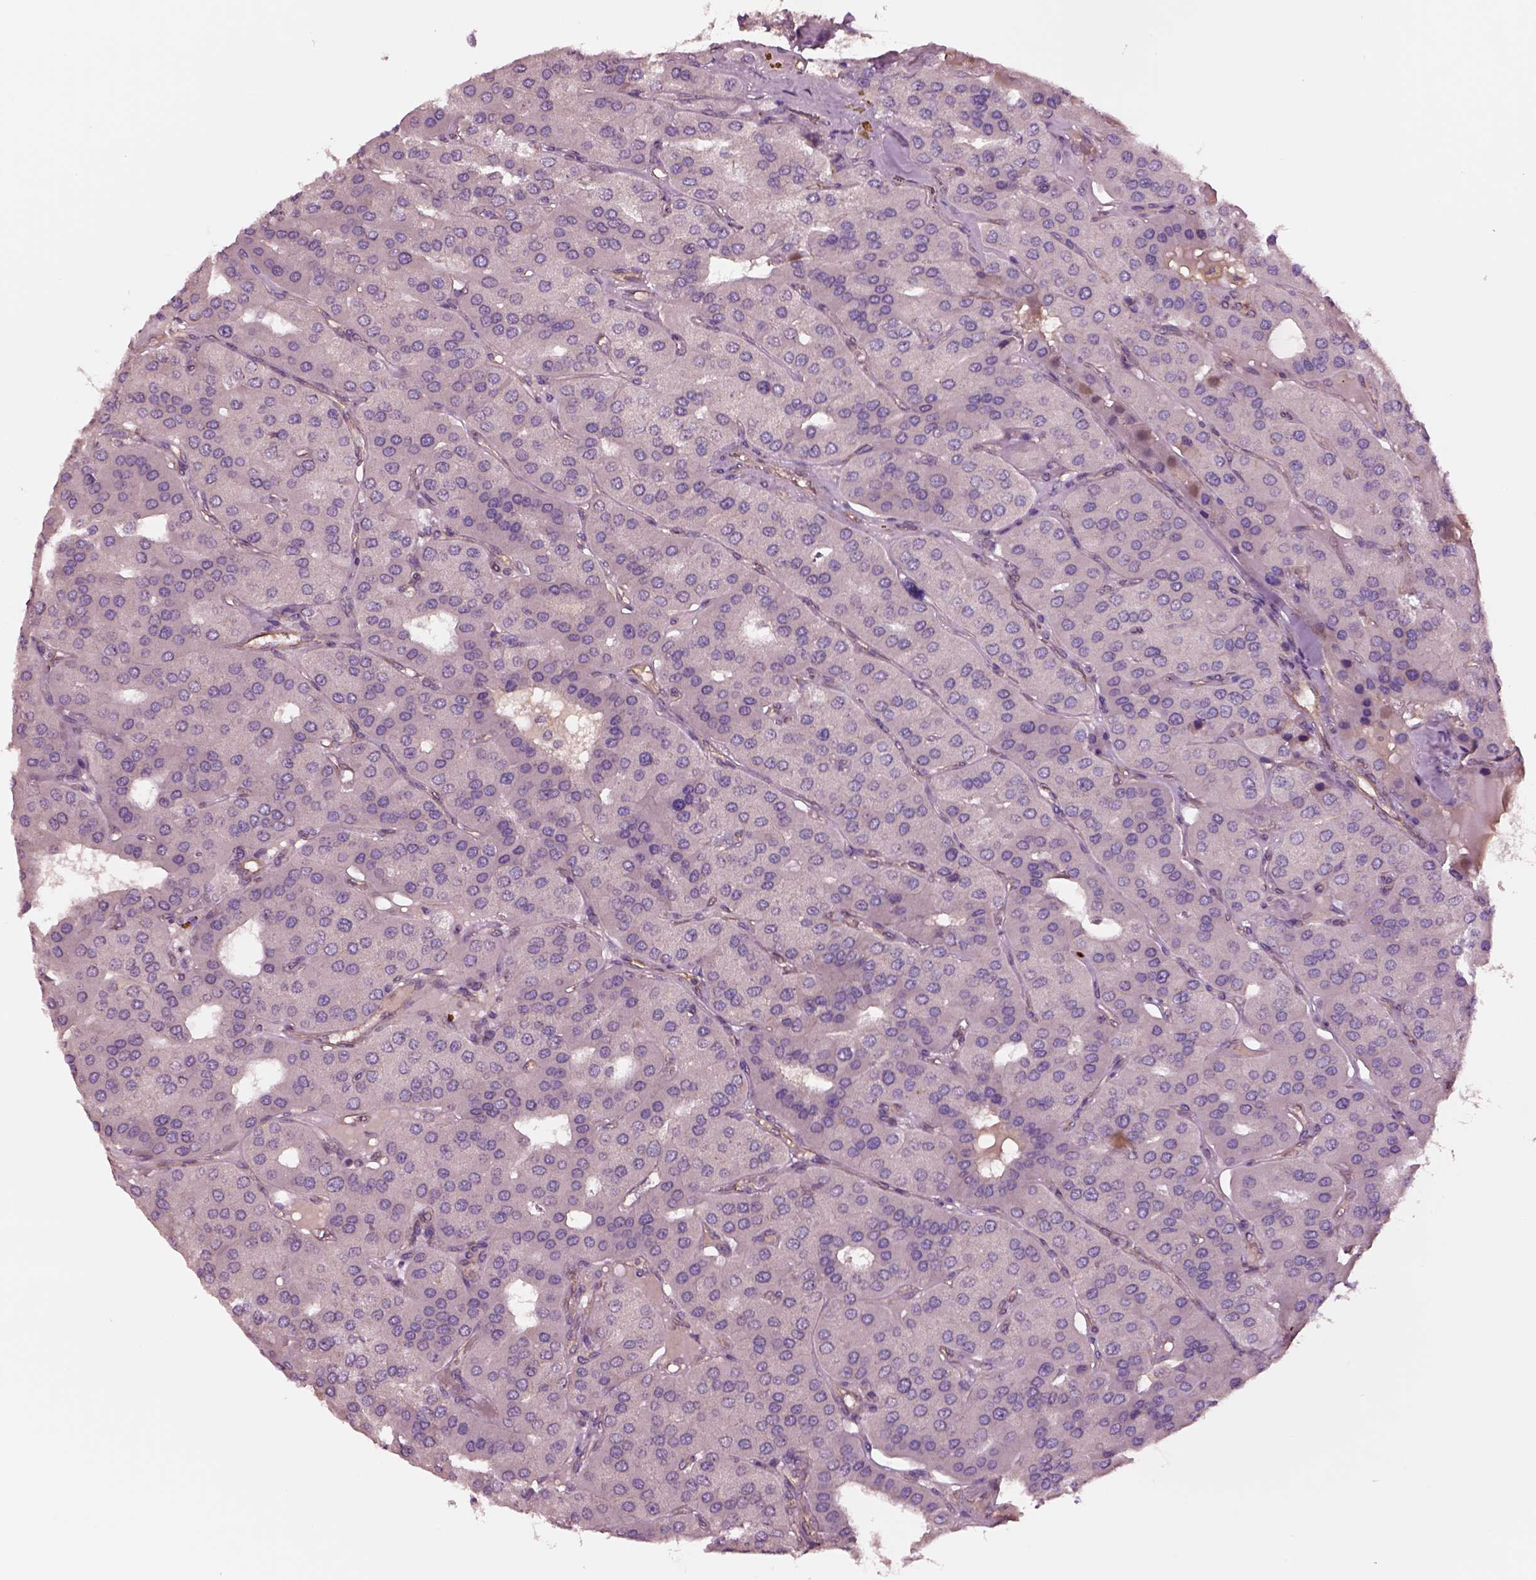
{"staining": {"intensity": "negative", "quantity": "none", "location": "none"}, "tissue": "parathyroid gland", "cell_type": "Glandular cells", "image_type": "normal", "snomed": [{"axis": "morphology", "description": "Normal tissue, NOS"}, {"axis": "morphology", "description": "Adenoma, NOS"}, {"axis": "topography", "description": "Parathyroid gland"}], "caption": "Image shows no significant protein expression in glandular cells of benign parathyroid gland. (Brightfield microscopy of DAB immunohistochemistry at high magnification).", "gene": "HTR1B", "patient": {"sex": "female", "age": 86}}